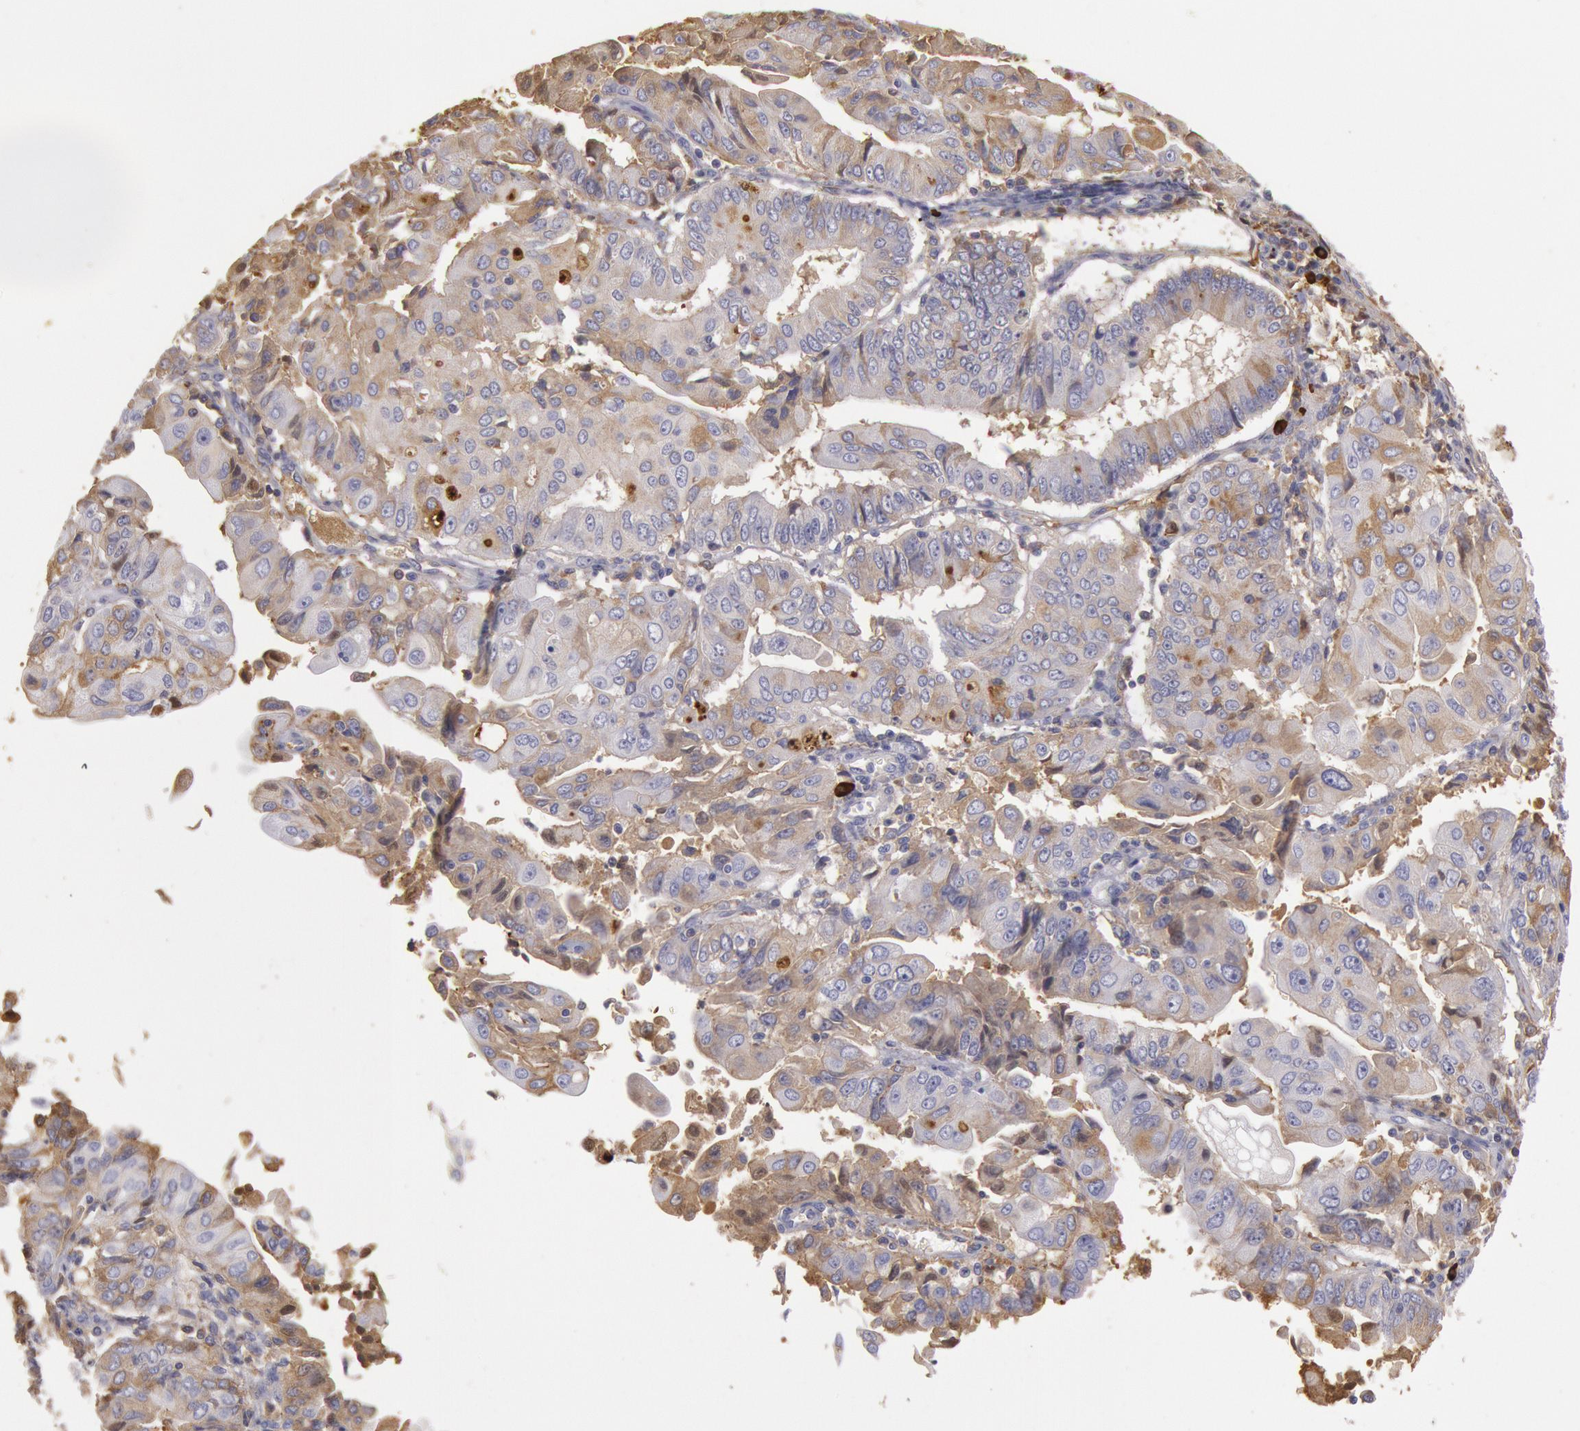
{"staining": {"intensity": "weak", "quantity": "25%-75%", "location": "cytoplasmic/membranous"}, "tissue": "endometrial cancer", "cell_type": "Tumor cells", "image_type": "cancer", "snomed": [{"axis": "morphology", "description": "Adenocarcinoma, NOS"}, {"axis": "topography", "description": "Endometrium"}], "caption": "Immunohistochemistry image of human endometrial cancer (adenocarcinoma) stained for a protein (brown), which reveals low levels of weak cytoplasmic/membranous positivity in about 25%-75% of tumor cells.", "gene": "IGHA1", "patient": {"sex": "female", "age": 75}}